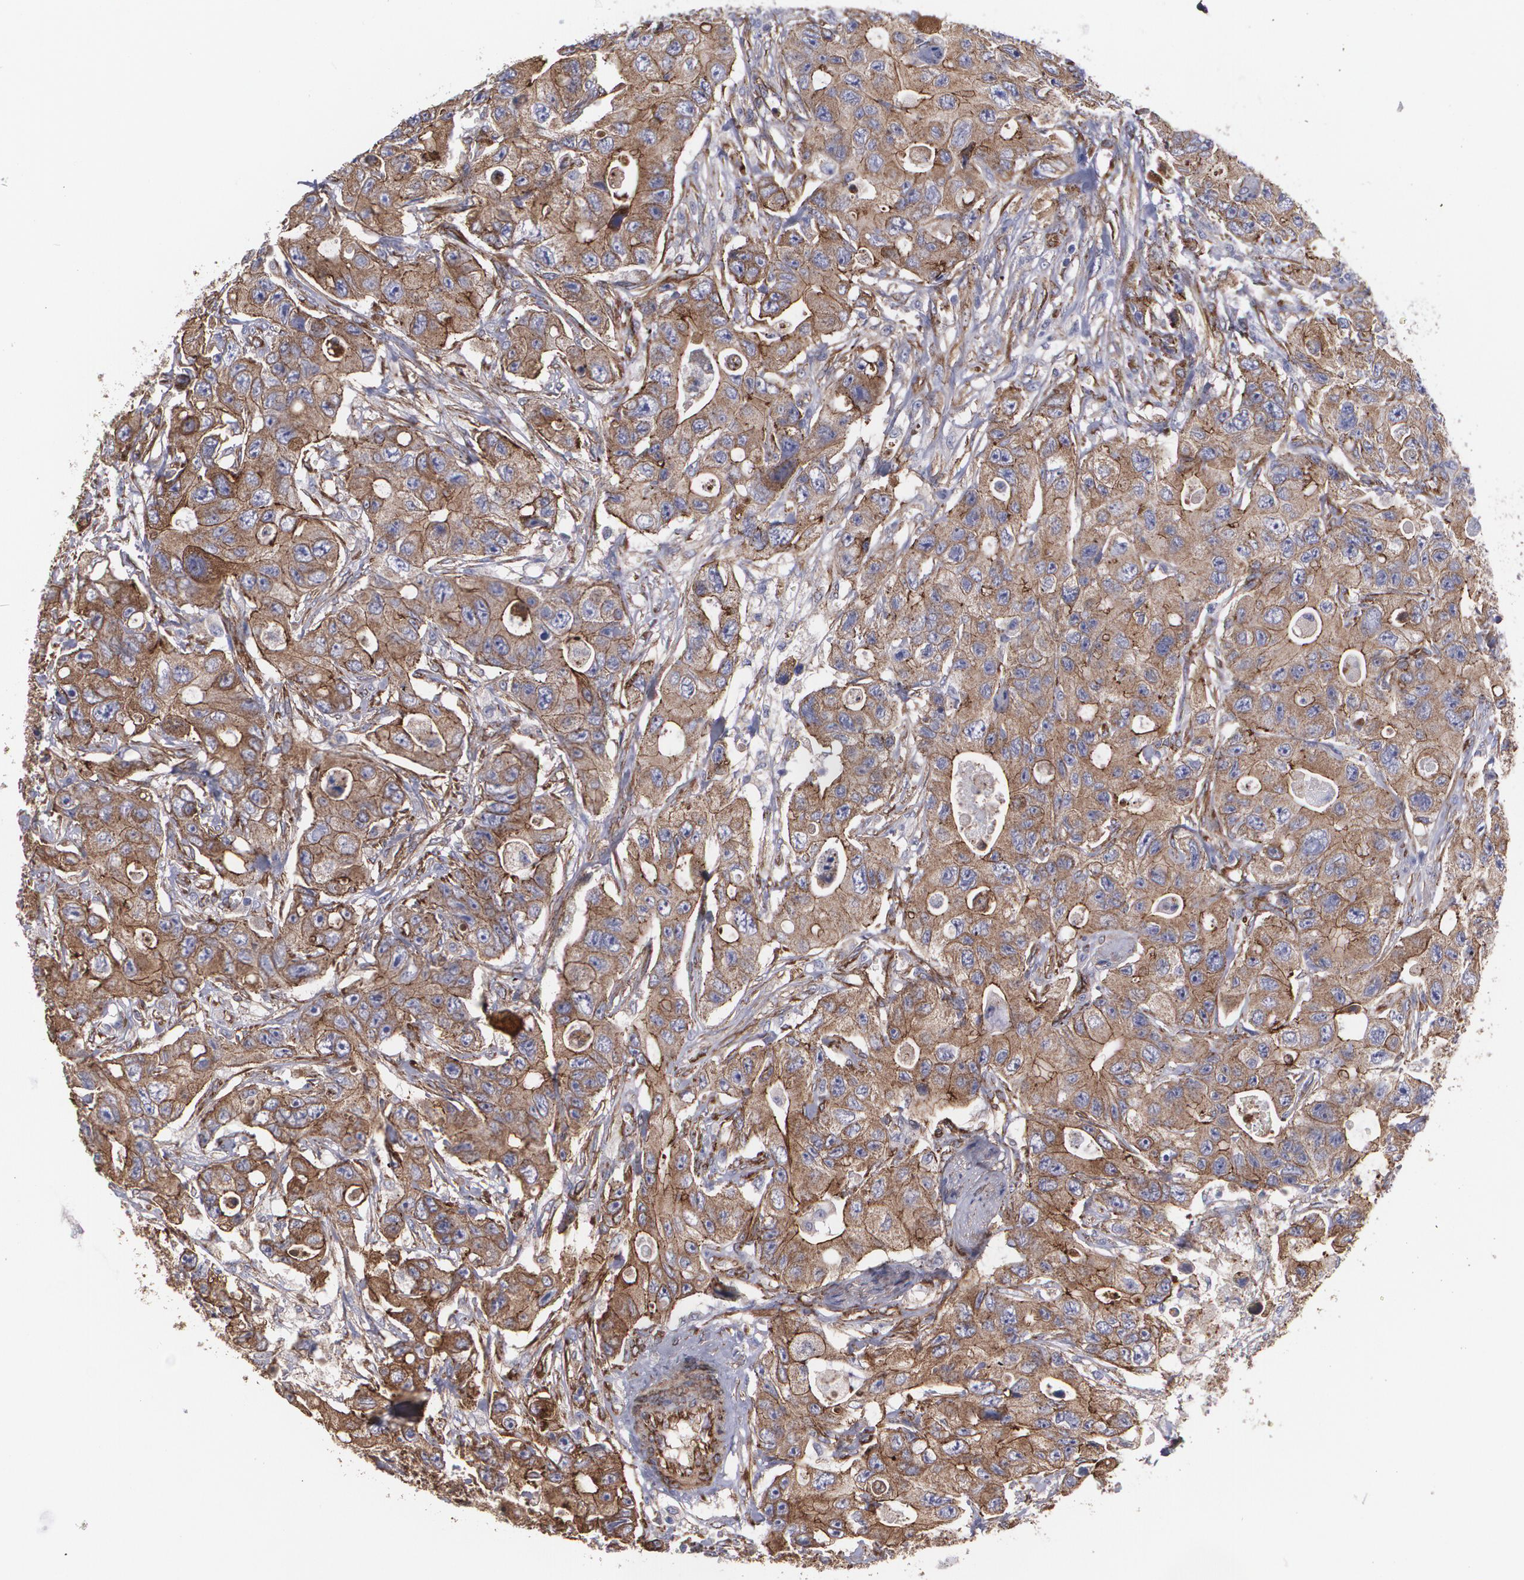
{"staining": {"intensity": "moderate", "quantity": ">75%", "location": "cytoplasmic/membranous"}, "tissue": "colorectal cancer", "cell_type": "Tumor cells", "image_type": "cancer", "snomed": [{"axis": "morphology", "description": "Adenocarcinoma, NOS"}, {"axis": "topography", "description": "Colon"}], "caption": "Moderate cytoplasmic/membranous staining is seen in about >75% of tumor cells in colorectal cancer (adenocarcinoma).", "gene": "TJP1", "patient": {"sex": "female", "age": 46}}